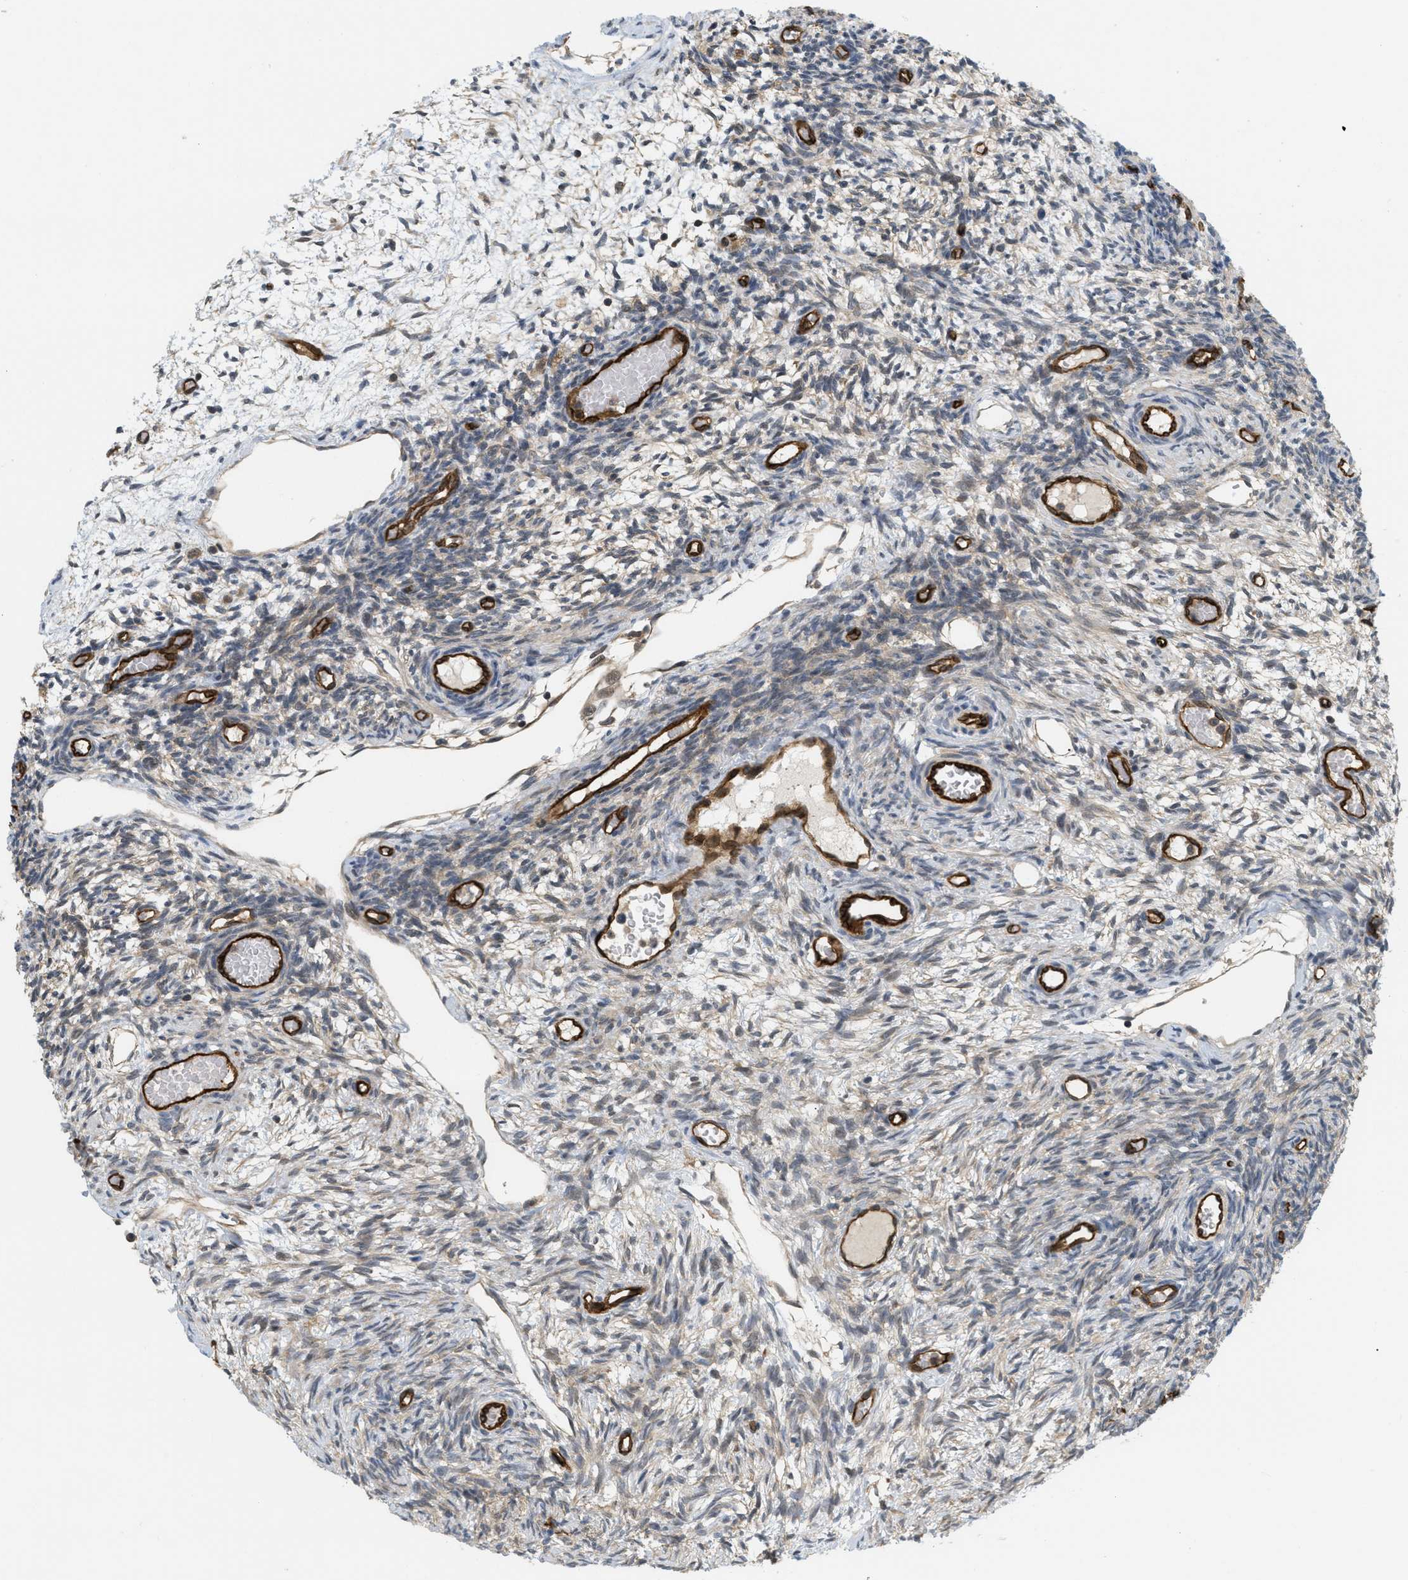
{"staining": {"intensity": "moderate", "quantity": "25%-75%", "location": "cytoplasmic/membranous"}, "tissue": "ovary", "cell_type": "Ovarian stroma cells", "image_type": "normal", "snomed": [{"axis": "morphology", "description": "Normal tissue, NOS"}, {"axis": "topography", "description": "Ovary"}], "caption": "This is a photomicrograph of immunohistochemistry staining of unremarkable ovary, which shows moderate positivity in the cytoplasmic/membranous of ovarian stroma cells.", "gene": "PALMD", "patient": {"sex": "female", "age": 27}}